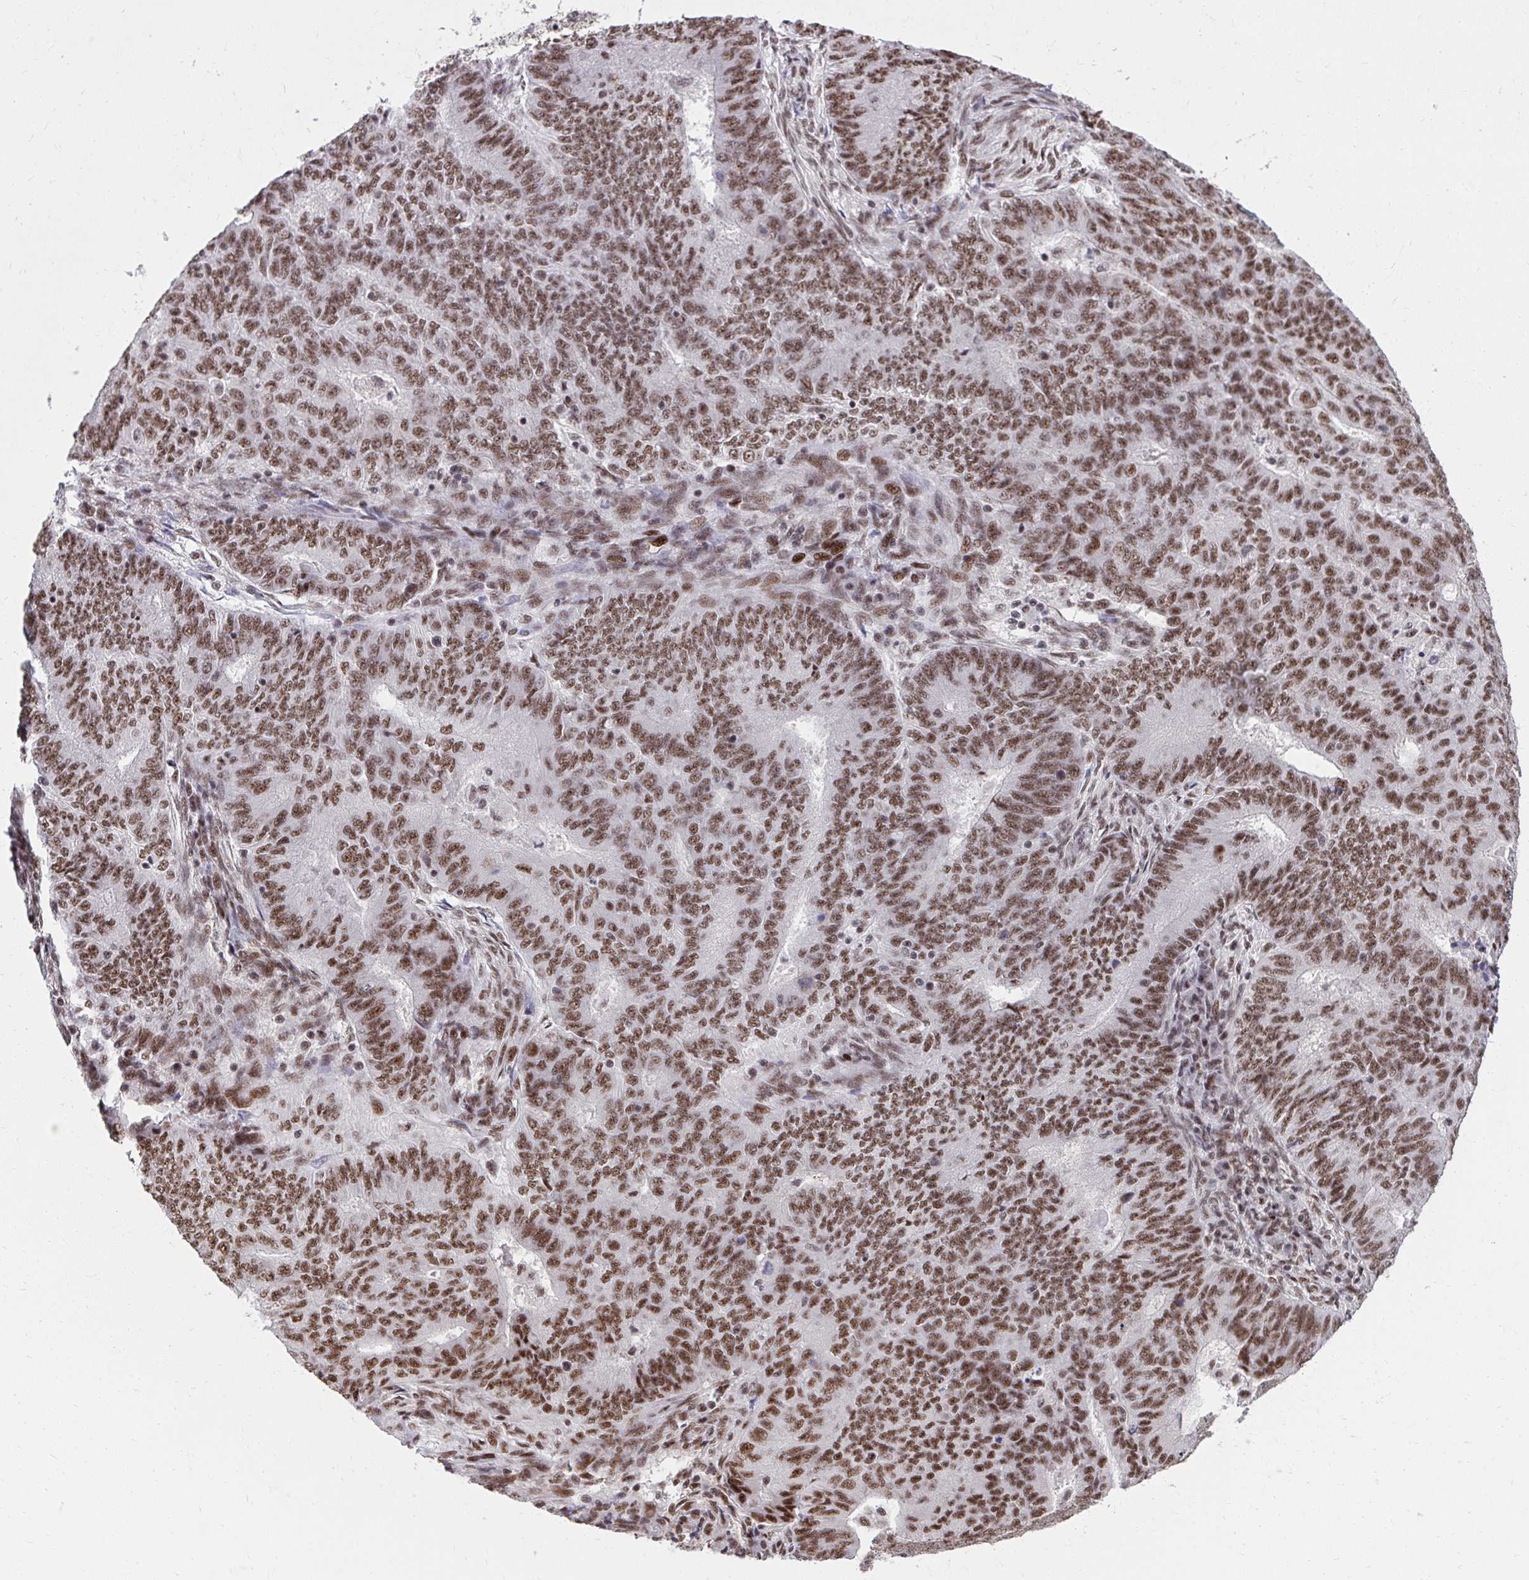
{"staining": {"intensity": "moderate", "quantity": ">75%", "location": "nuclear"}, "tissue": "endometrial cancer", "cell_type": "Tumor cells", "image_type": "cancer", "snomed": [{"axis": "morphology", "description": "Adenocarcinoma, NOS"}, {"axis": "topography", "description": "Endometrium"}], "caption": "Immunohistochemical staining of human endometrial adenocarcinoma demonstrates medium levels of moderate nuclear protein staining in about >75% of tumor cells.", "gene": "SYNE4", "patient": {"sex": "female", "age": 62}}